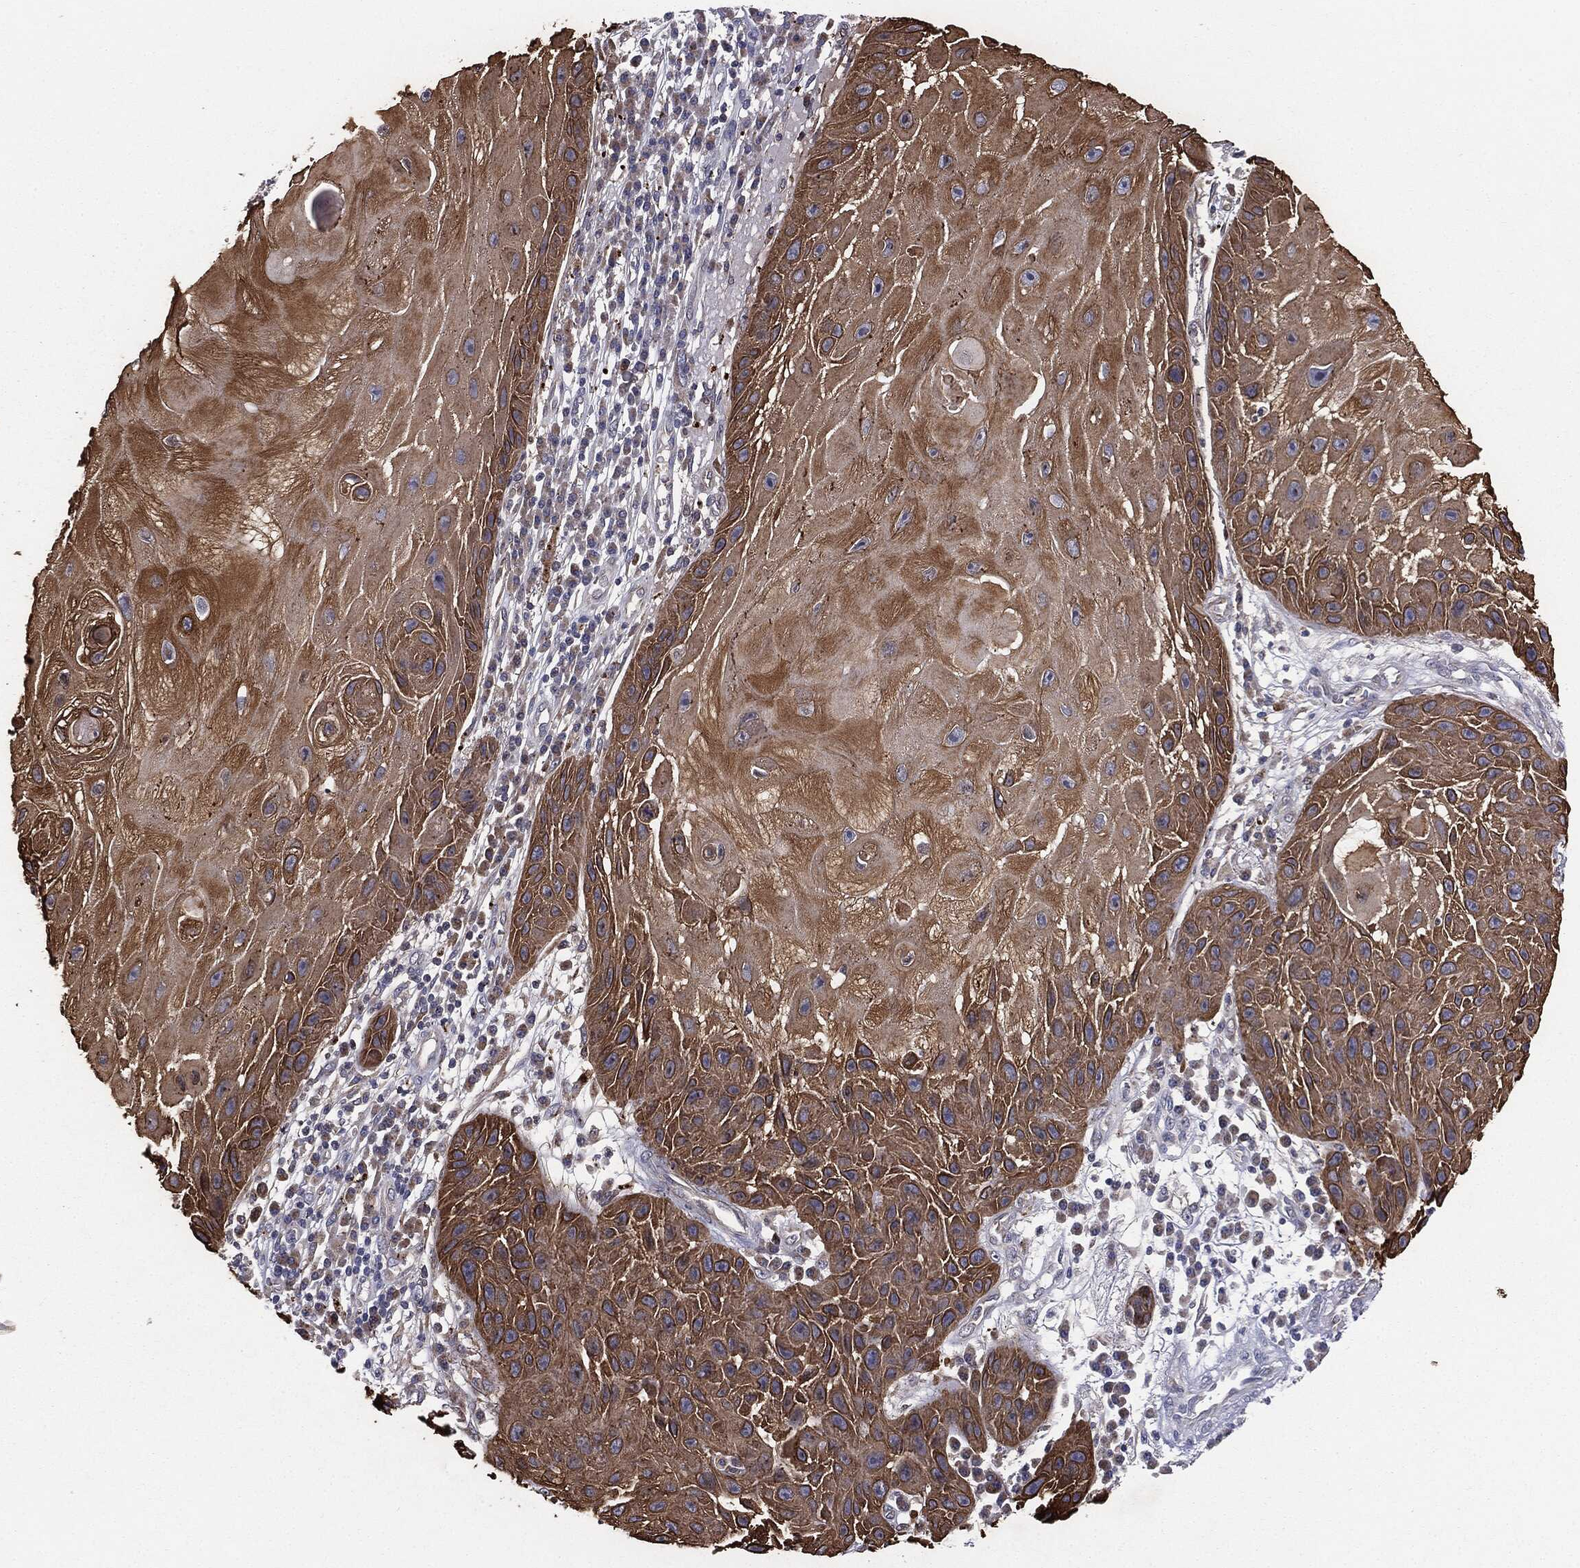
{"staining": {"intensity": "strong", "quantity": ">75%", "location": "cytoplasmic/membranous"}, "tissue": "skin cancer", "cell_type": "Tumor cells", "image_type": "cancer", "snomed": [{"axis": "morphology", "description": "Normal tissue, NOS"}, {"axis": "morphology", "description": "Squamous cell carcinoma, NOS"}, {"axis": "topography", "description": "Skin"}], "caption": "An IHC image of tumor tissue is shown. Protein staining in brown labels strong cytoplasmic/membranous positivity in squamous cell carcinoma (skin) within tumor cells. The protein is stained brown, and the nuclei are stained in blue (DAB IHC with brightfield microscopy, high magnification).", "gene": "KRT5", "patient": {"sex": "male", "age": 79}}